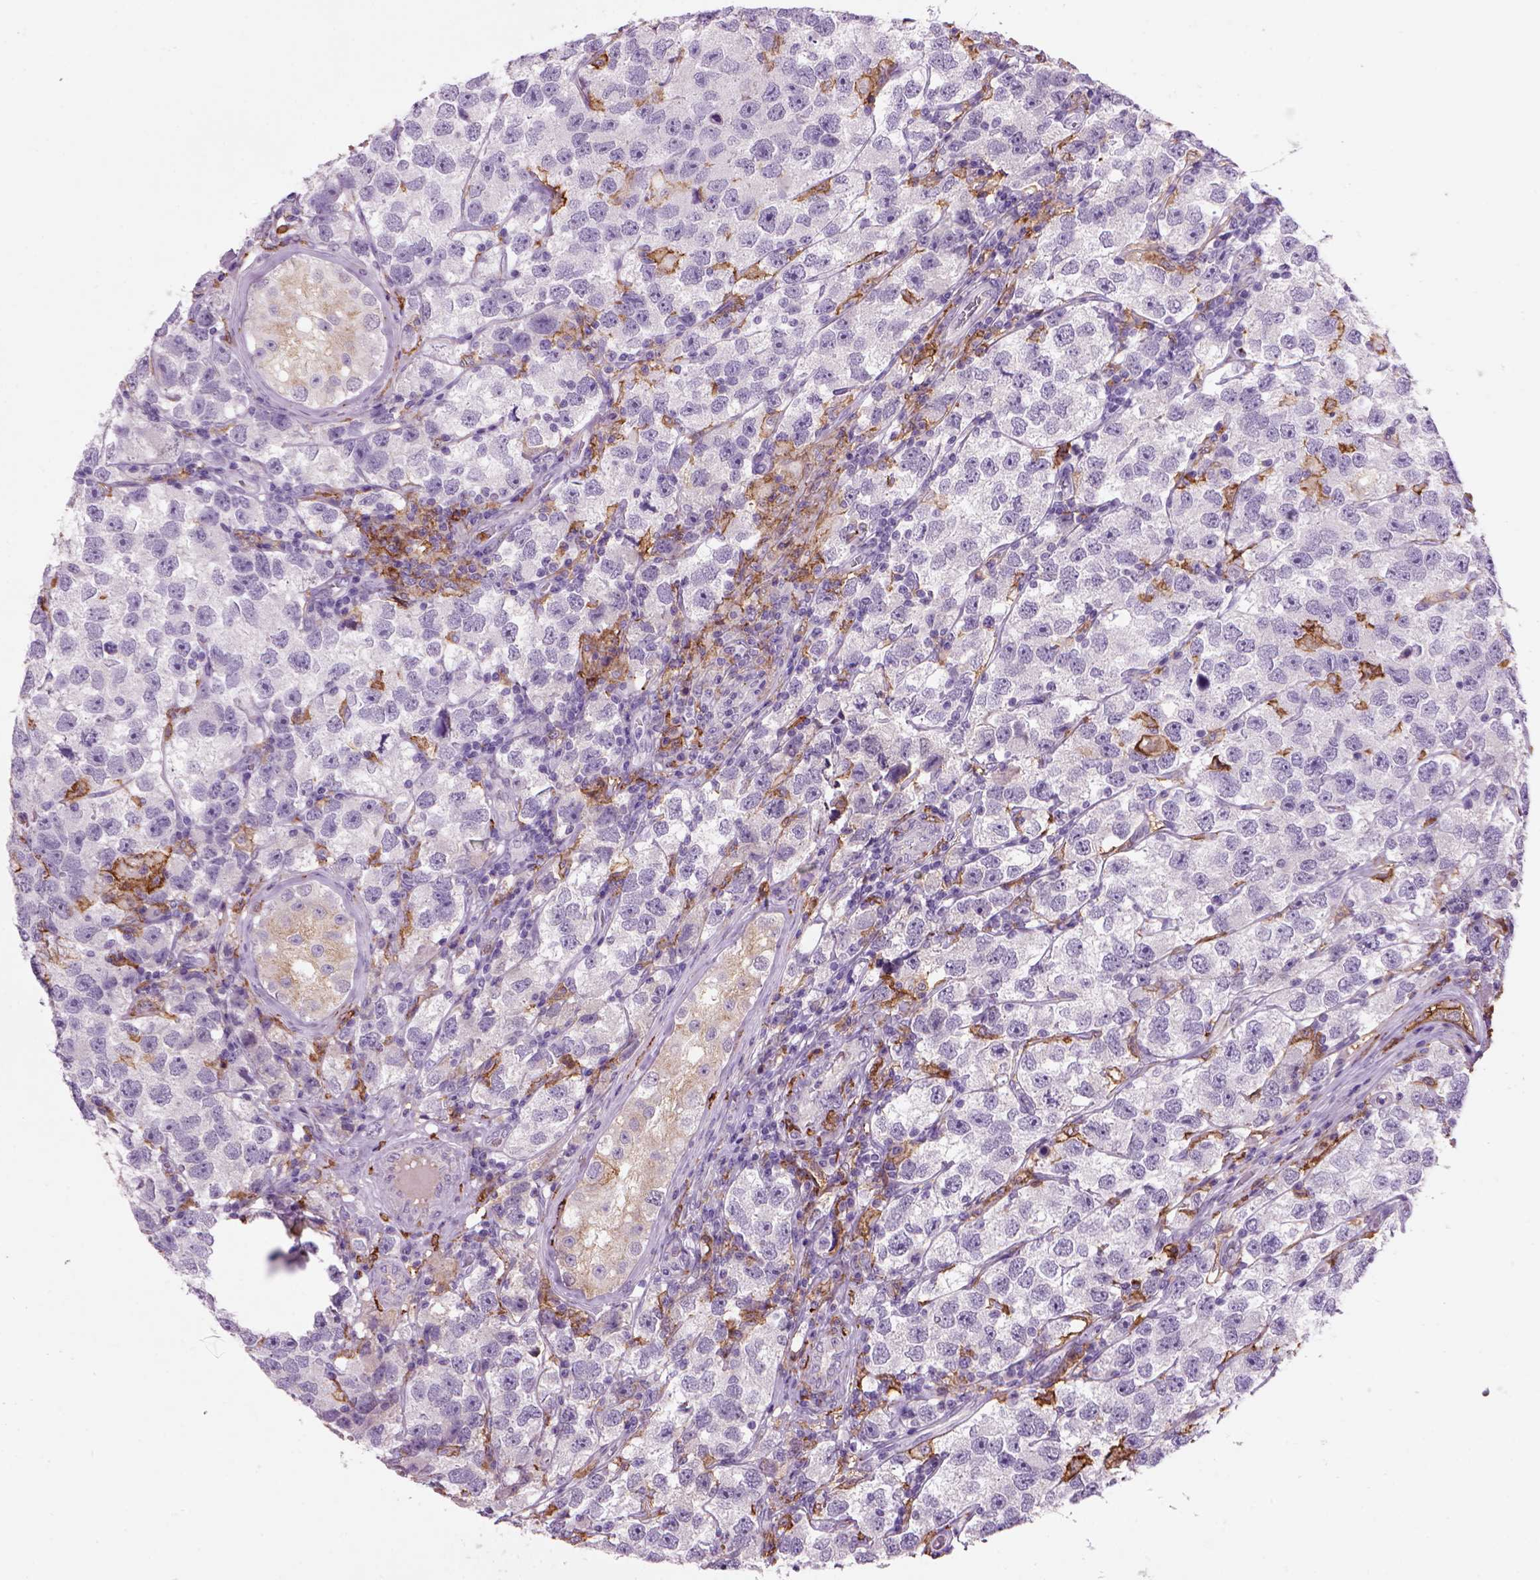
{"staining": {"intensity": "negative", "quantity": "none", "location": "none"}, "tissue": "testis cancer", "cell_type": "Tumor cells", "image_type": "cancer", "snomed": [{"axis": "morphology", "description": "Seminoma, NOS"}, {"axis": "topography", "description": "Testis"}], "caption": "Tumor cells show no significant positivity in testis seminoma.", "gene": "CD14", "patient": {"sex": "male", "age": 26}}